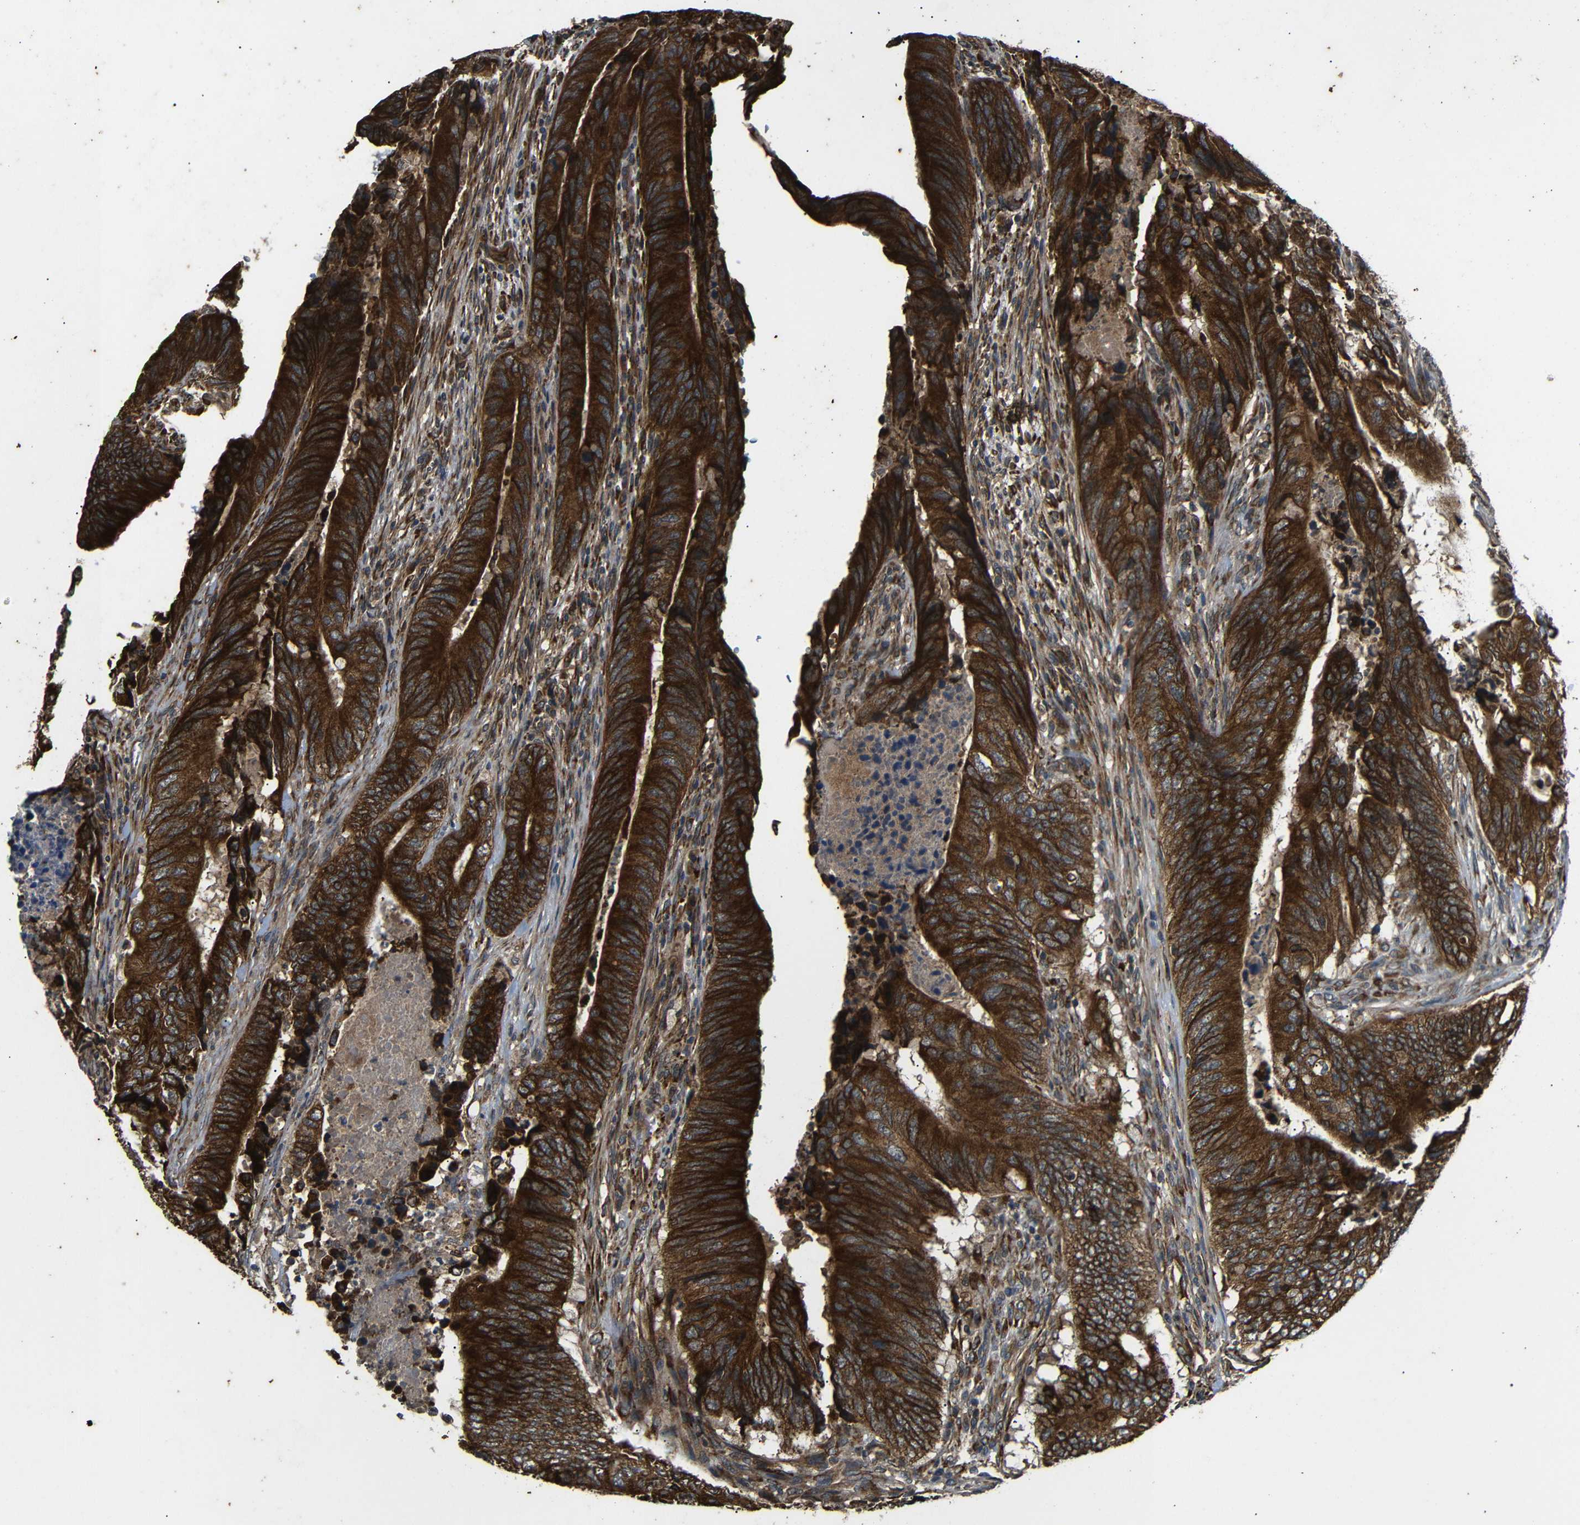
{"staining": {"intensity": "strong", "quantity": ">75%", "location": "cytoplasmic/membranous"}, "tissue": "colorectal cancer", "cell_type": "Tumor cells", "image_type": "cancer", "snomed": [{"axis": "morphology", "description": "Normal tissue, NOS"}, {"axis": "morphology", "description": "Adenocarcinoma, NOS"}, {"axis": "topography", "description": "Colon"}], "caption": "Immunohistochemical staining of colorectal cancer demonstrates strong cytoplasmic/membranous protein positivity in approximately >75% of tumor cells.", "gene": "TRPC1", "patient": {"sex": "male", "age": 56}}